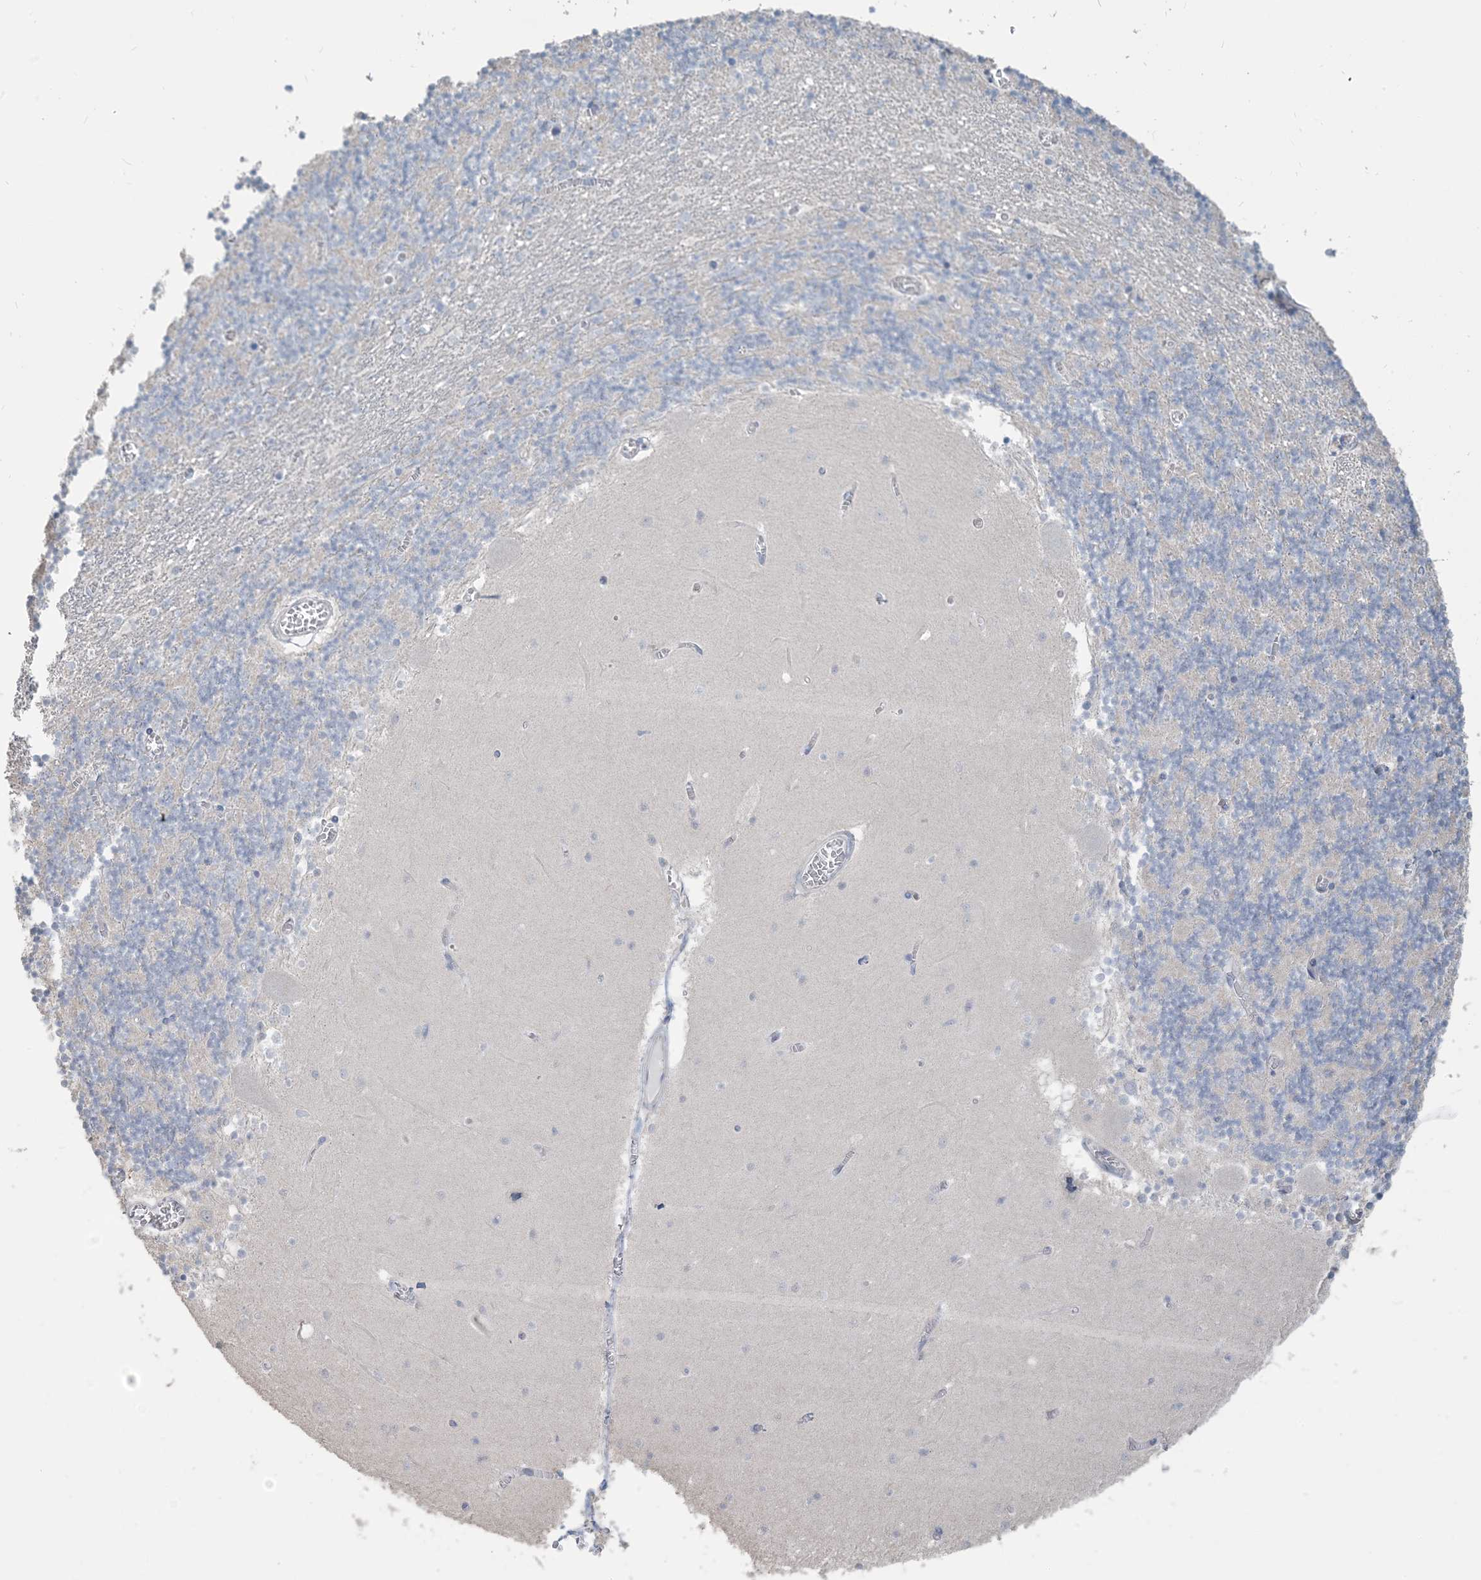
{"staining": {"intensity": "negative", "quantity": "none", "location": "none"}, "tissue": "cerebellum", "cell_type": "Cells in granular layer", "image_type": "normal", "snomed": [{"axis": "morphology", "description": "Normal tissue, NOS"}, {"axis": "topography", "description": "Cerebellum"}], "caption": "High power microscopy histopathology image of an IHC photomicrograph of benign cerebellum, revealing no significant expression in cells in granular layer. Brightfield microscopy of IHC stained with DAB (3,3'-diaminobenzidine) (brown) and hematoxylin (blue), captured at high magnification.", "gene": "NPHS2", "patient": {"sex": "female", "age": 28}}